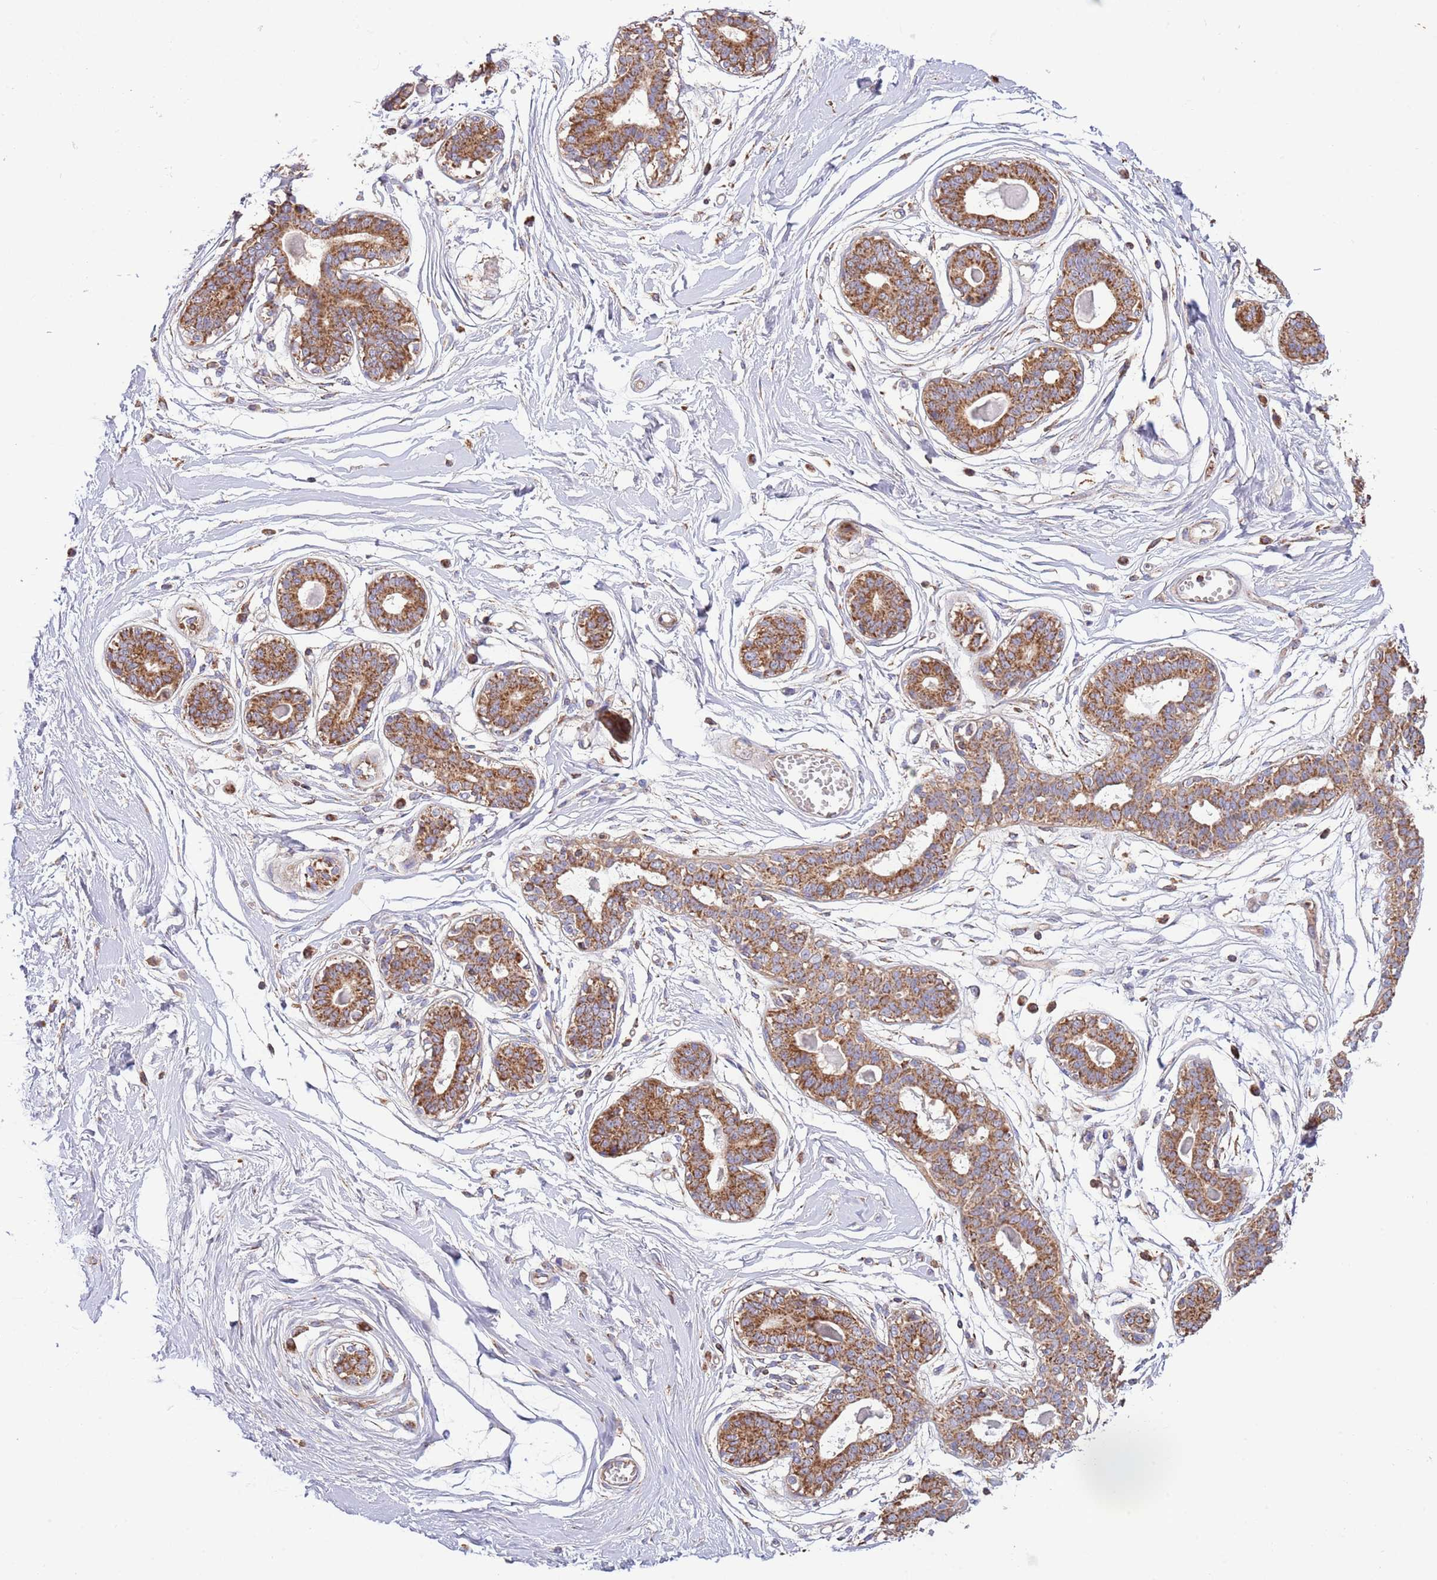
{"staining": {"intensity": "moderate", "quantity": ">75%", "location": "cytoplasmic/membranous"}, "tissue": "breast", "cell_type": "Adipocytes", "image_type": "normal", "snomed": [{"axis": "morphology", "description": "Normal tissue, NOS"}, {"axis": "topography", "description": "Breast"}], "caption": "Immunohistochemistry (DAB (3,3'-diaminobenzidine)) staining of benign human breast shows moderate cytoplasmic/membranous protein positivity in approximately >75% of adipocytes.", "gene": "DNAJA3", "patient": {"sex": "female", "age": 45}}